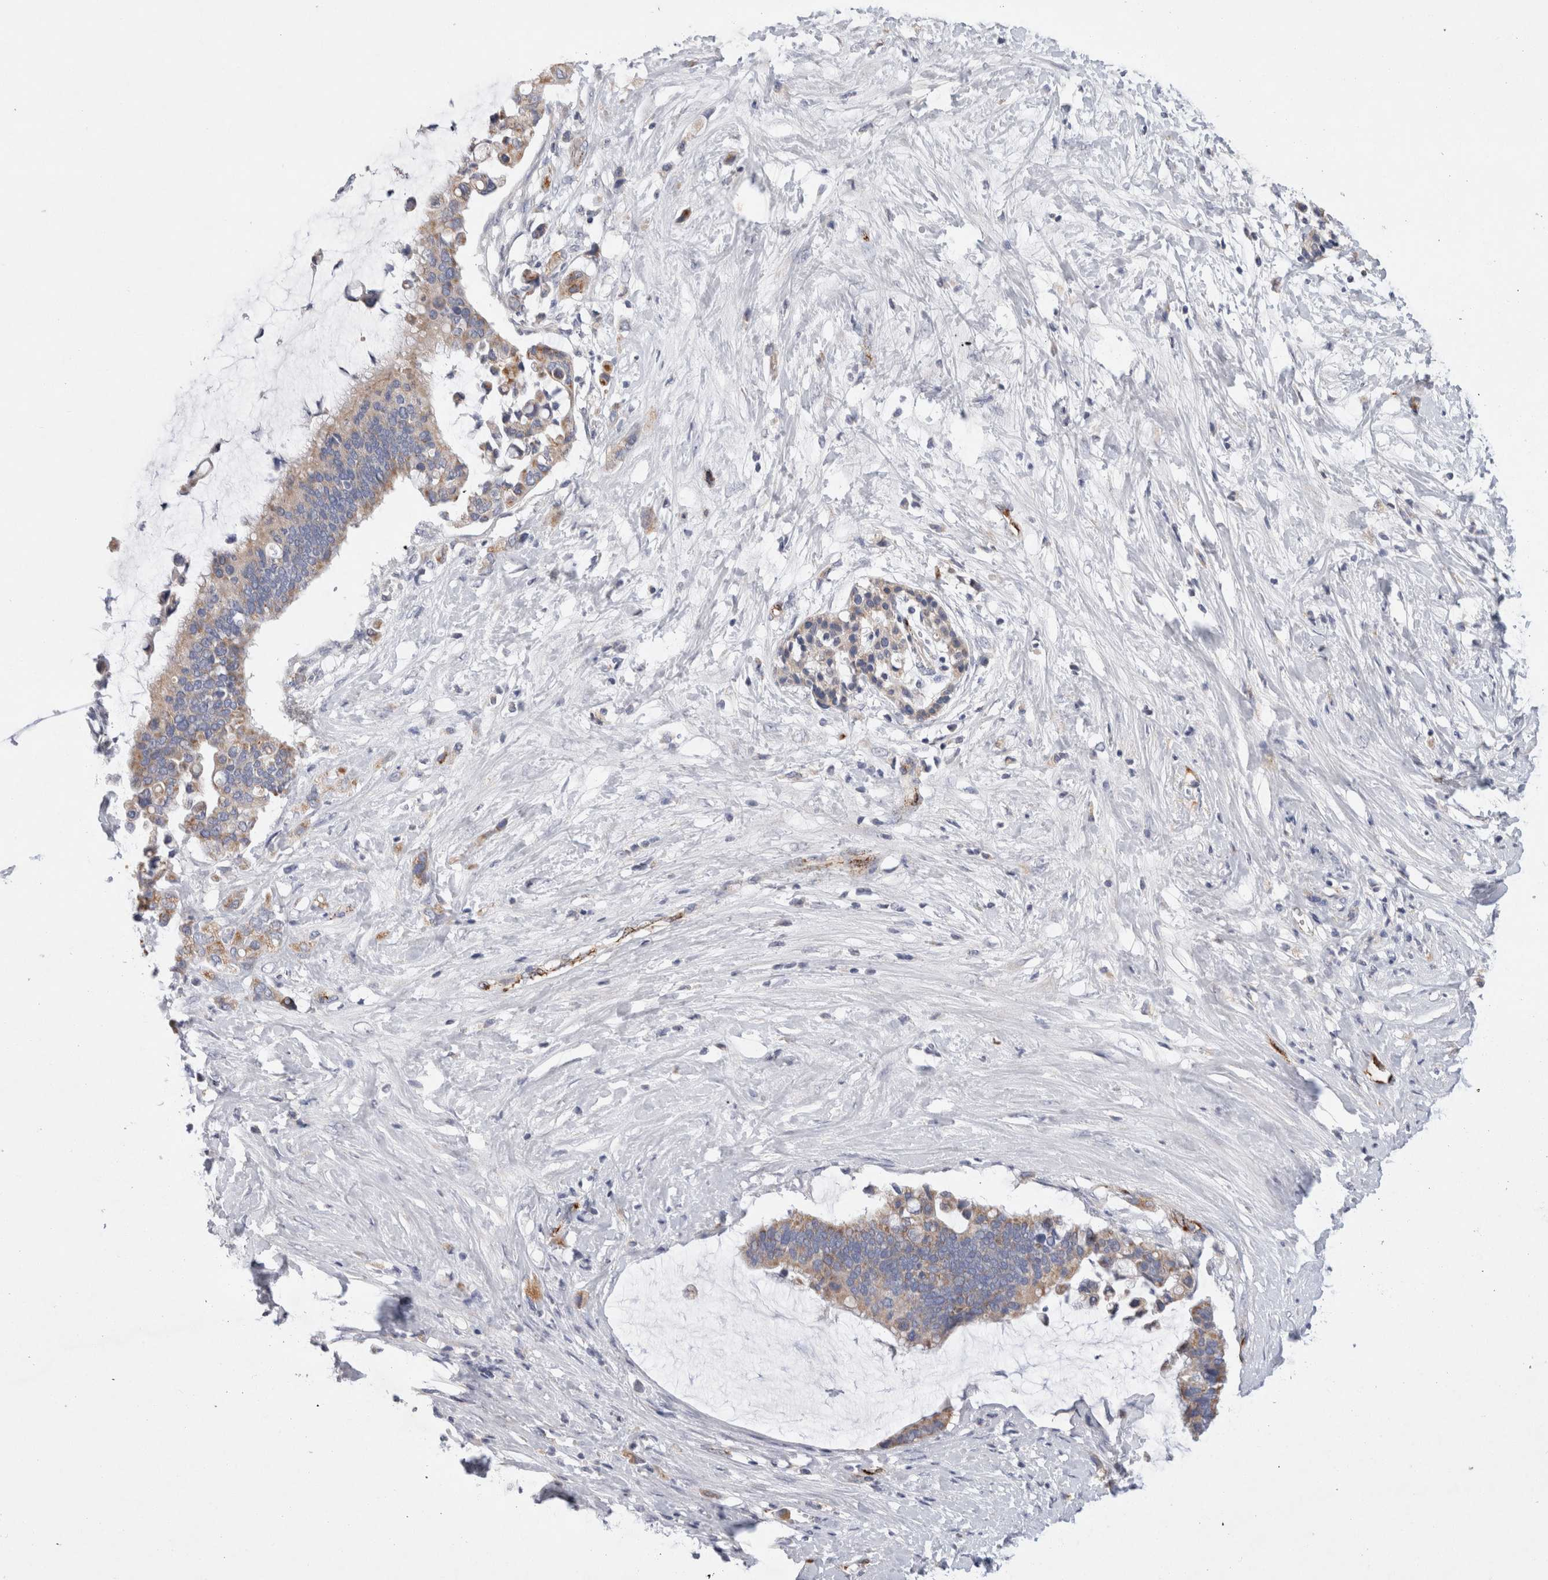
{"staining": {"intensity": "weak", "quantity": ">75%", "location": "cytoplasmic/membranous"}, "tissue": "pancreatic cancer", "cell_type": "Tumor cells", "image_type": "cancer", "snomed": [{"axis": "morphology", "description": "Adenocarcinoma, NOS"}, {"axis": "topography", "description": "Pancreas"}], "caption": "Weak cytoplasmic/membranous staining for a protein is appreciated in about >75% of tumor cells of pancreatic cancer using immunohistochemistry.", "gene": "IARS2", "patient": {"sex": "male", "age": 41}}